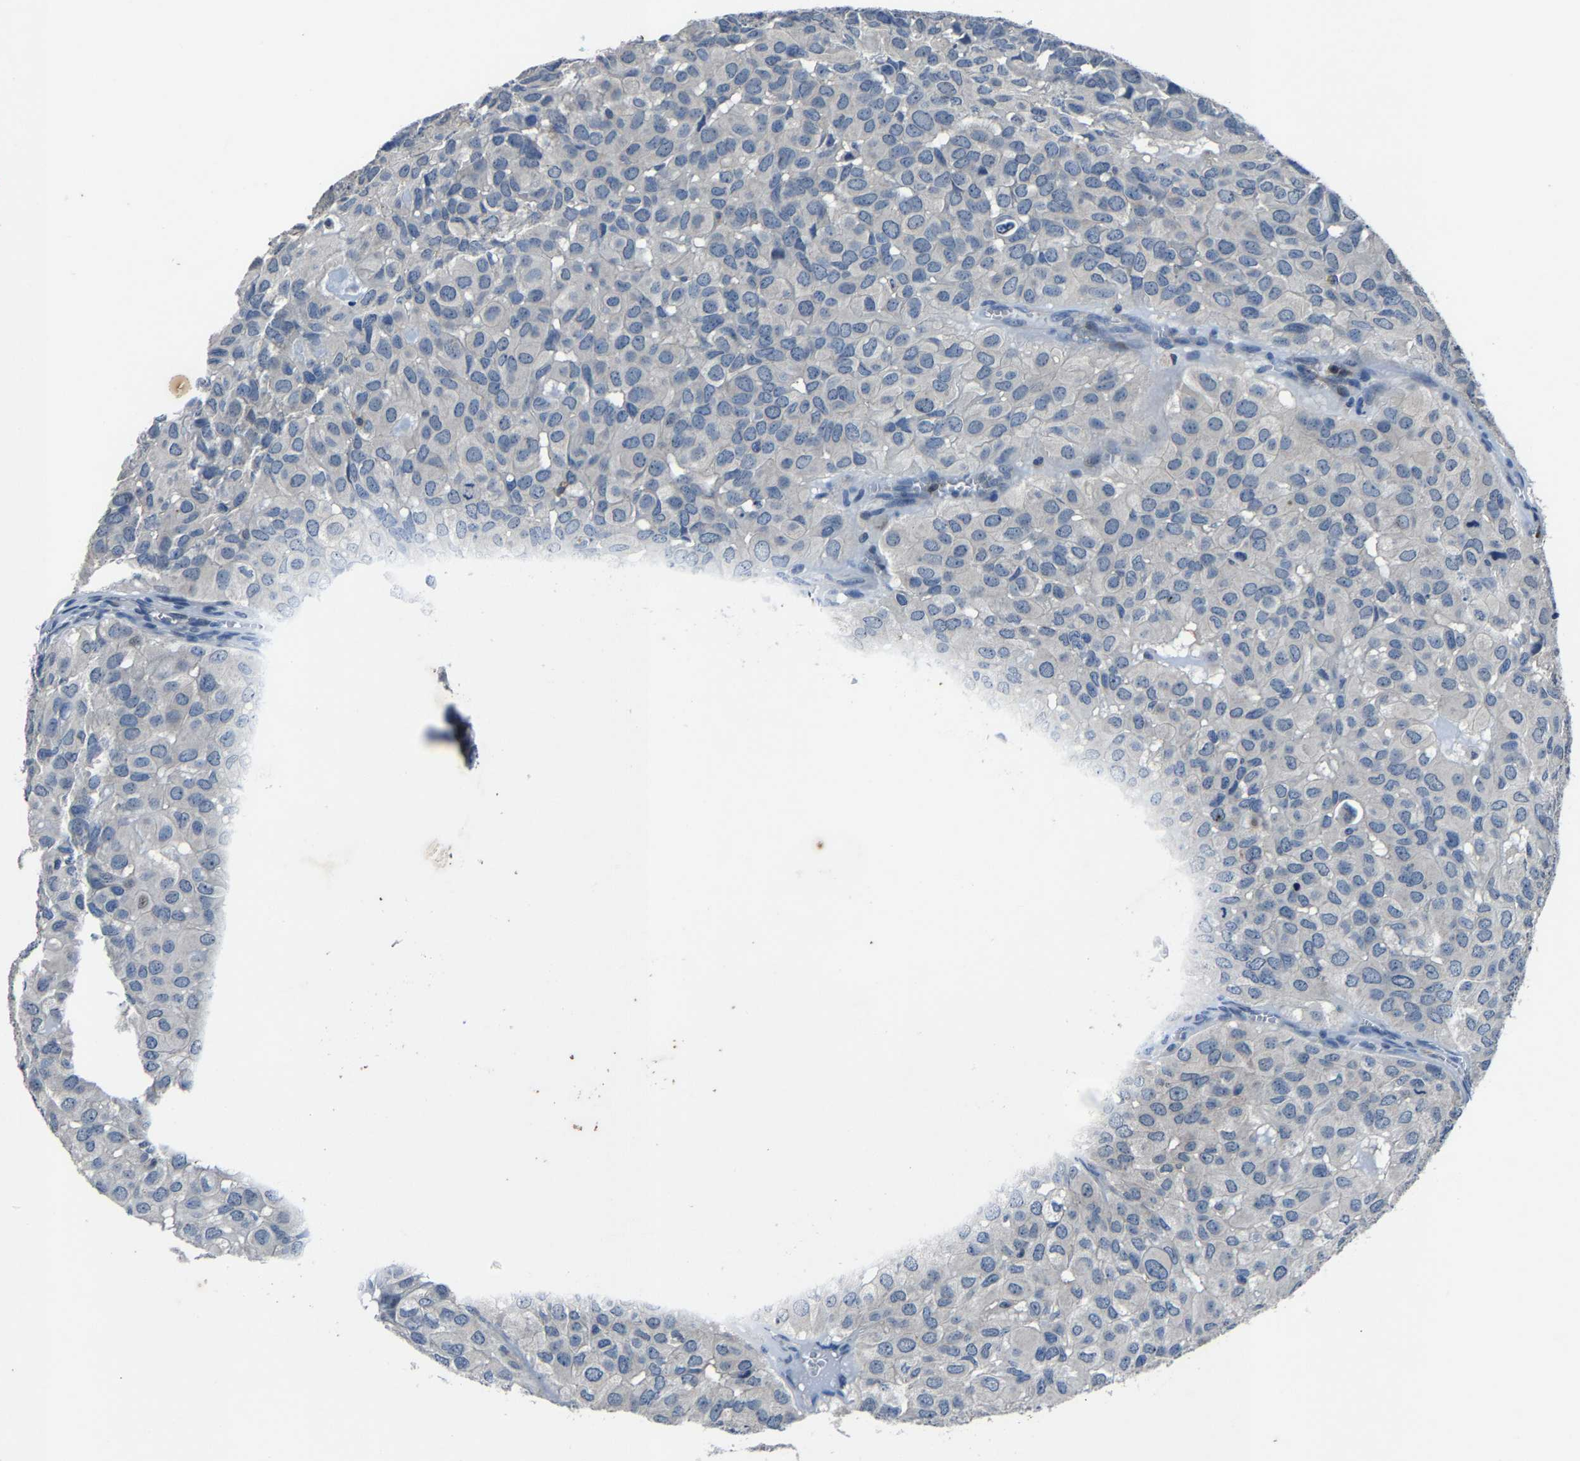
{"staining": {"intensity": "negative", "quantity": "none", "location": "none"}, "tissue": "head and neck cancer", "cell_type": "Tumor cells", "image_type": "cancer", "snomed": [{"axis": "morphology", "description": "Adenocarcinoma, NOS"}, {"axis": "topography", "description": "Salivary gland, NOS"}, {"axis": "topography", "description": "Head-Neck"}], "caption": "Immunohistochemistry (IHC) photomicrograph of neoplastic tissue: head and neck cancer (adenocarcinoma) stained with DAB displays no significant protein expression in tumor cells.", "gene": "PCNX2", "patient": {"sex": "female", "age": 76}}